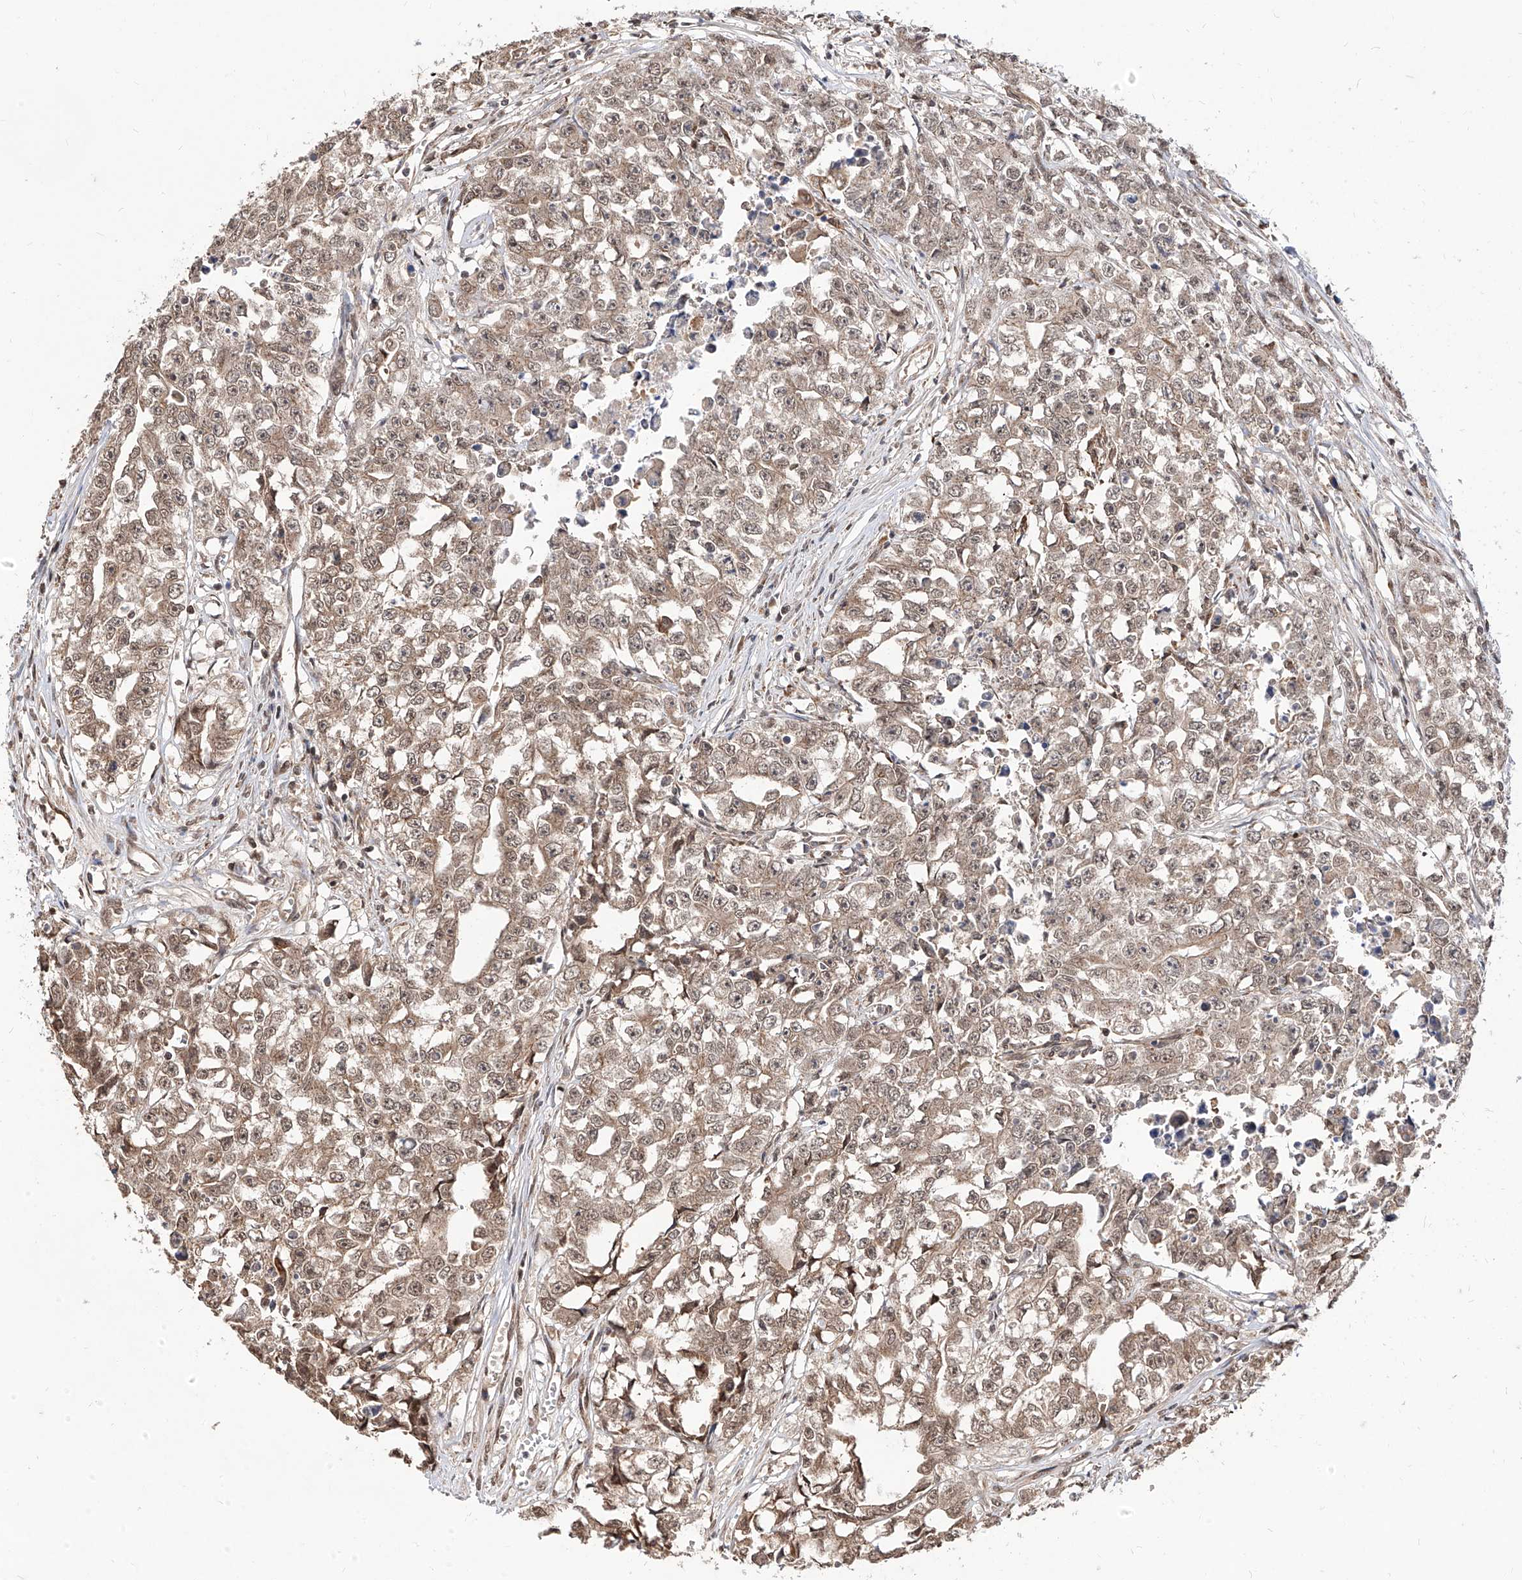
{"staining": {"intensity": "weak", "quantity": ">75%", "location": "cytoplasmic/membranous,nuclear"}, "tissue": "testis cancer", "cell_type": "Tumor cells", "image_type": "cancer", "snomed": [{"axis": "morphology", "description": "Seminoma, NOS"}, {"axis": "morphology", "description": "Carcinoma, Embryonal, NOS"}, {"axis": "topography", "description": "Testis"}], "caption": "Testis cancer stained with a brown dye reveals weak cytoplasmic/membranous and nuclear positive positivity in approximately >75% of tumor cells.", "gene": "C8orf82", "patient": {"sex": "male", "age": 43}}